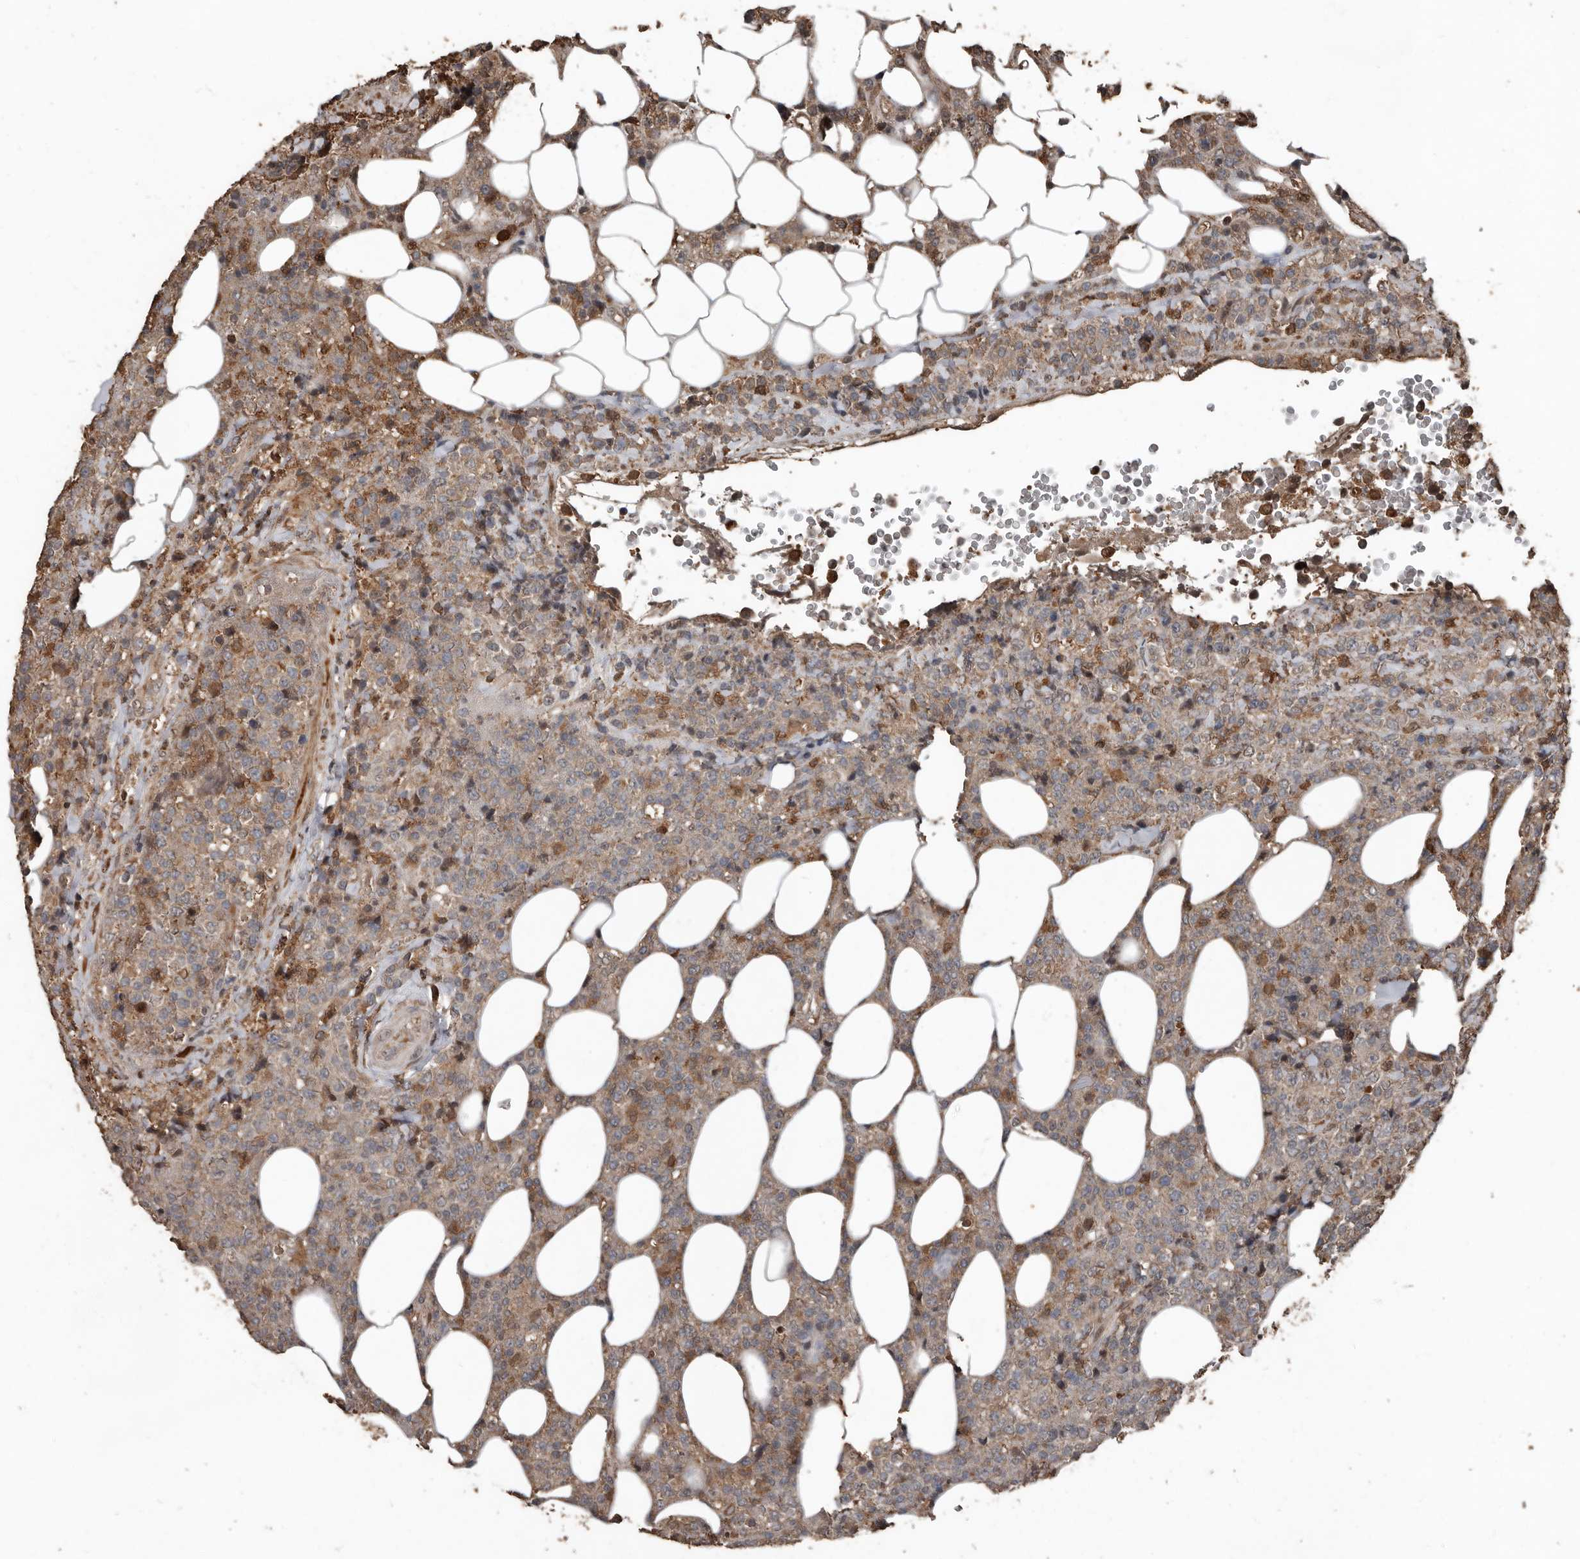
{"staining": {"intensity": "moderate", "quantity": "25%-75%", "location": "cytoplasmic/membranous"}, "tissue": "lymphoma", "cell_type": "Tumor cells", "image_type": "cancer", "snomed": [{"axis": "morphology", "description": "Malignant lymphoma, non-Hodgkin's type, High grade"}, {"axis": "topography", "description": "Lymph node"}], "caption": "Moderate cytoplasmic/membranous expression for a protein is seen in about 25%-75% of tumor cells of malignant lymphoma, non-Hodgkin's type (high-grade) using IHC.", "gene": "FSBP", "patient": {"sex": "male", "age": 13}}